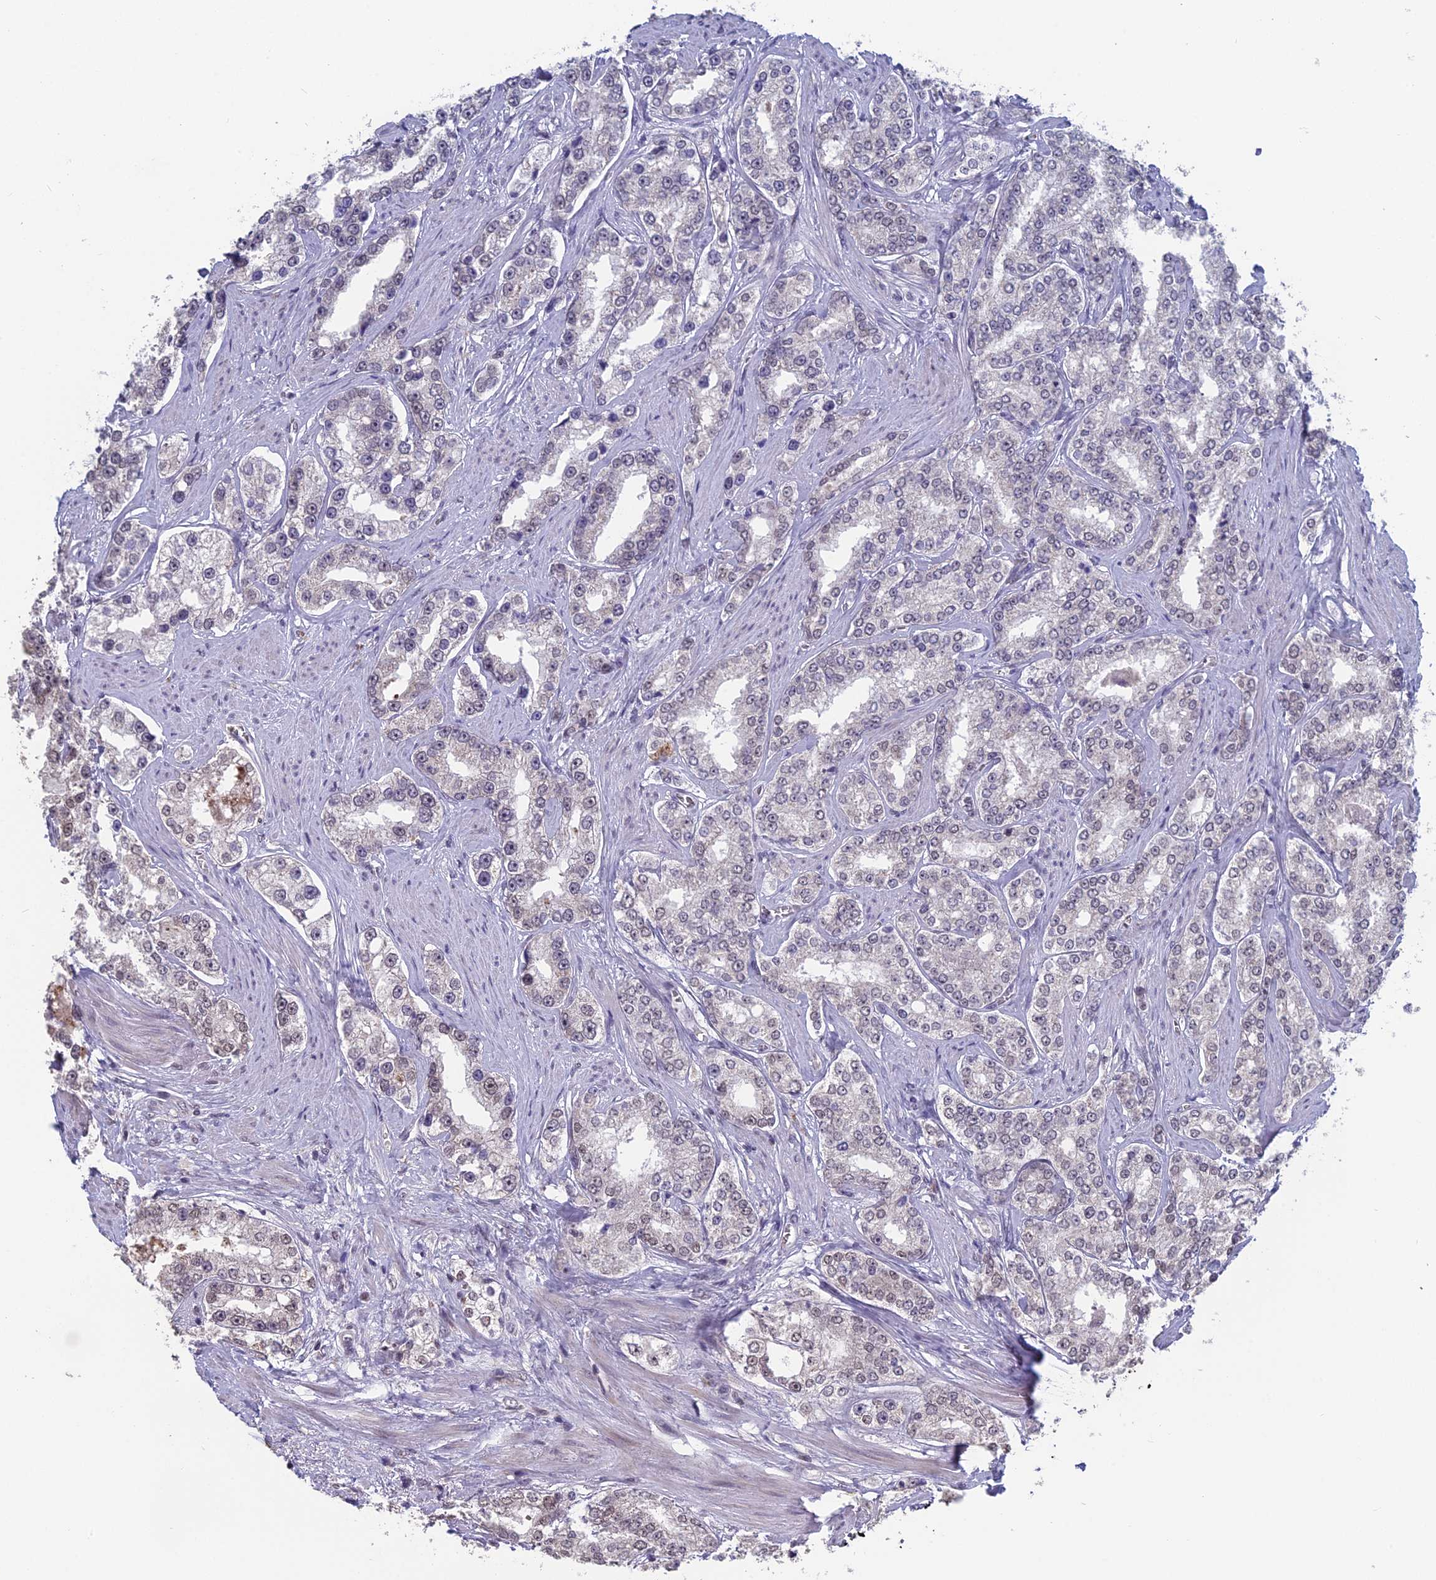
{"staining": {"intensity": "weak", "quantity": "25%-75%", "location": "nuclear"}, "tissue": "prostate cancer", "cell_type": "Tumor cells", "image_type": "cancer", "snomed": [{"axis": "morphology", "description": "Normal tissue, NOS"}, {"axis": "morphology", "description": "Adenocarcinoma, High grade"}, {"axis": "topography", "description": "Prostate"}], "caption": "Immunohistochemistry (IHC) (DAB) staining of prostate cancer reveals weak nuclear protein expression in about 25%-75% of tumor cells.", "gene": "MT-CO3", "patient": {"sex": "male", "age": 83}}